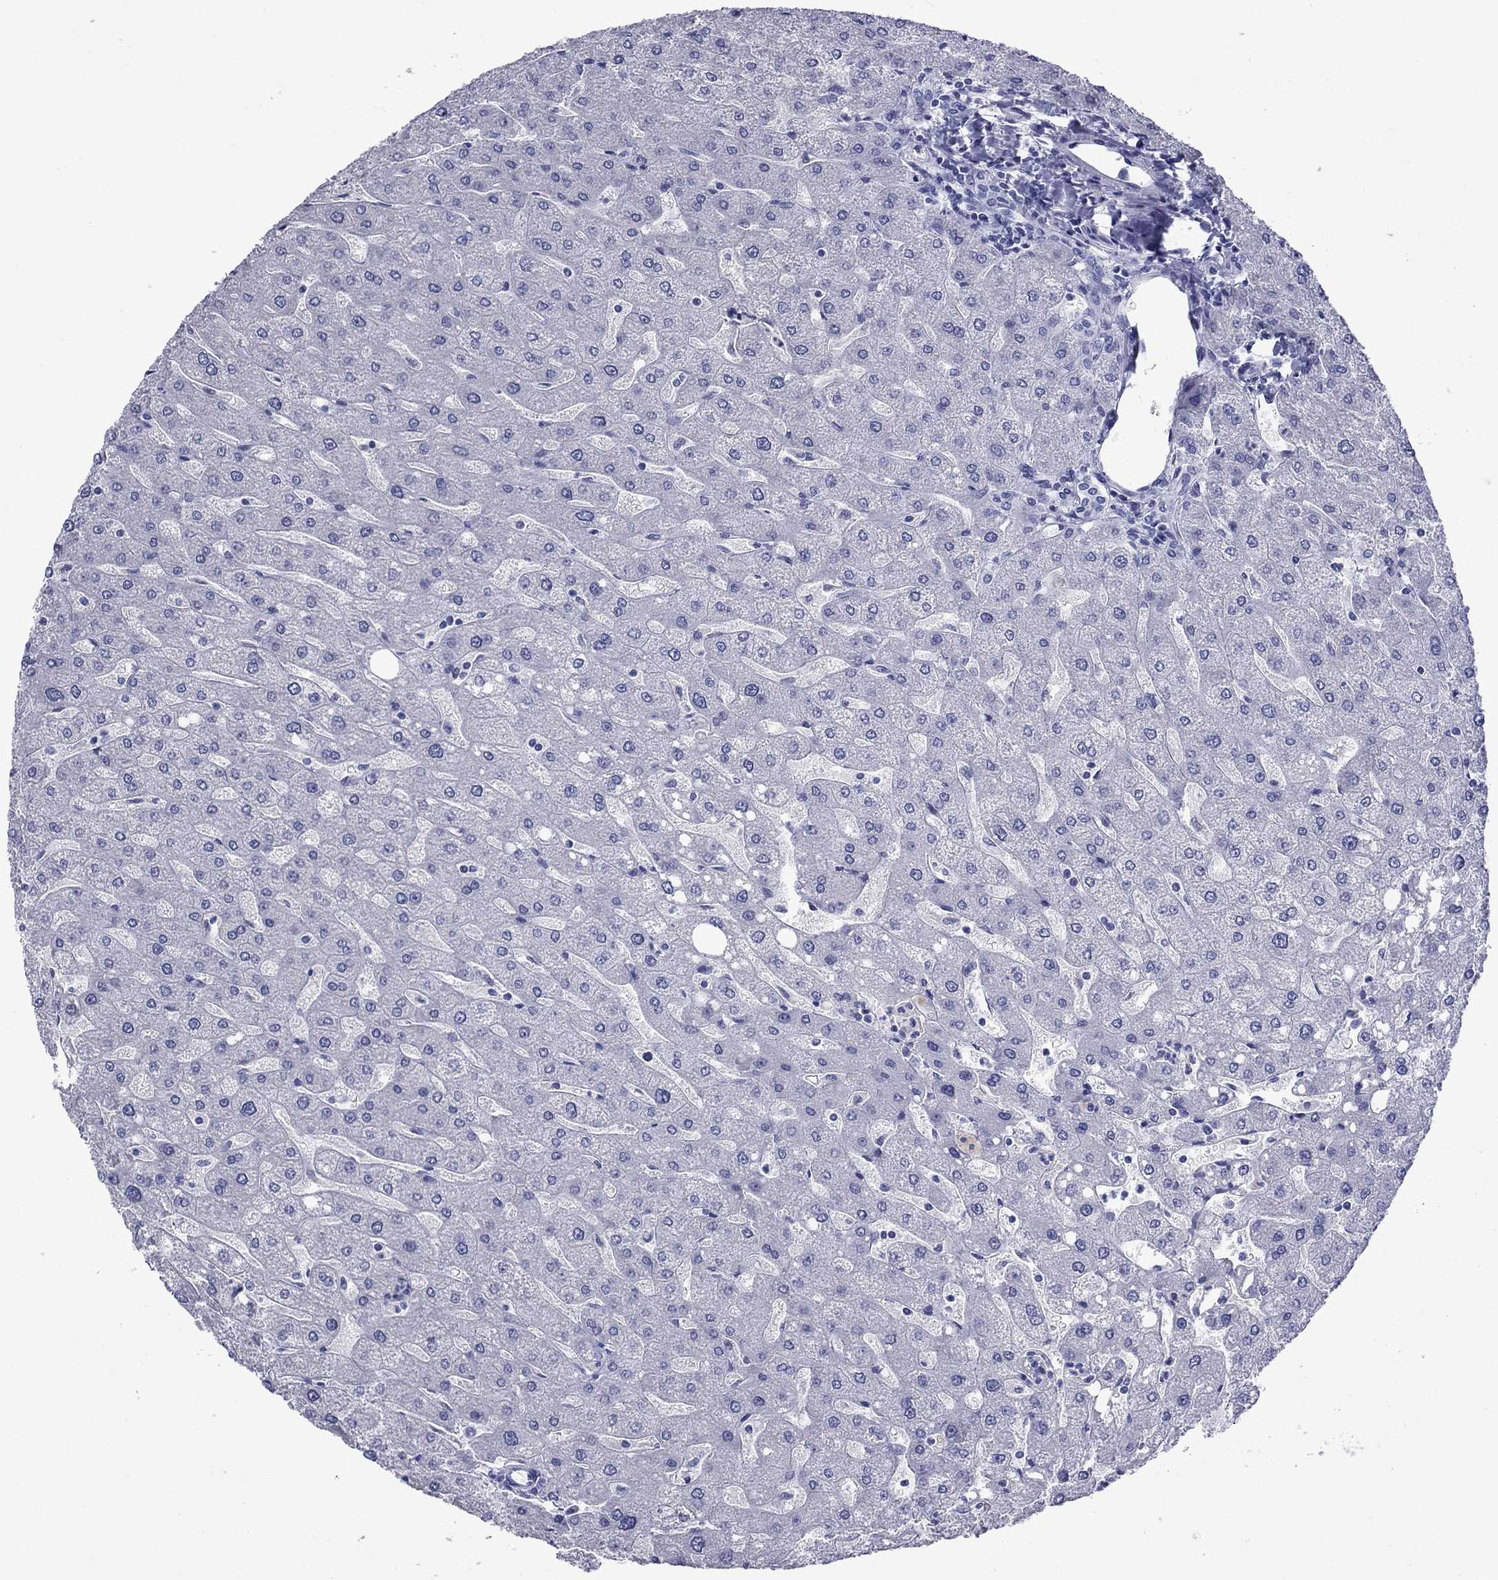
{"staining": {"intensity": "negative", "quantity": "none", "location": "none"}, "tissue": "liver", "cell_type": "Cholangiocytes", "image_type": "normal", "snomed": [{"axis": "morphology", "description": "Normal tissue, NOS"}, {"axis": "topography", "description": "Liver"}], "caption": "Immunohistochemistry (IHC) photomicrograph of benign human liver stained for a protein (brown), which demonstrates no staining in cholangiocytes.", "gene": "PIWIL1", "patient": {"sex": "male", "age": 67}}